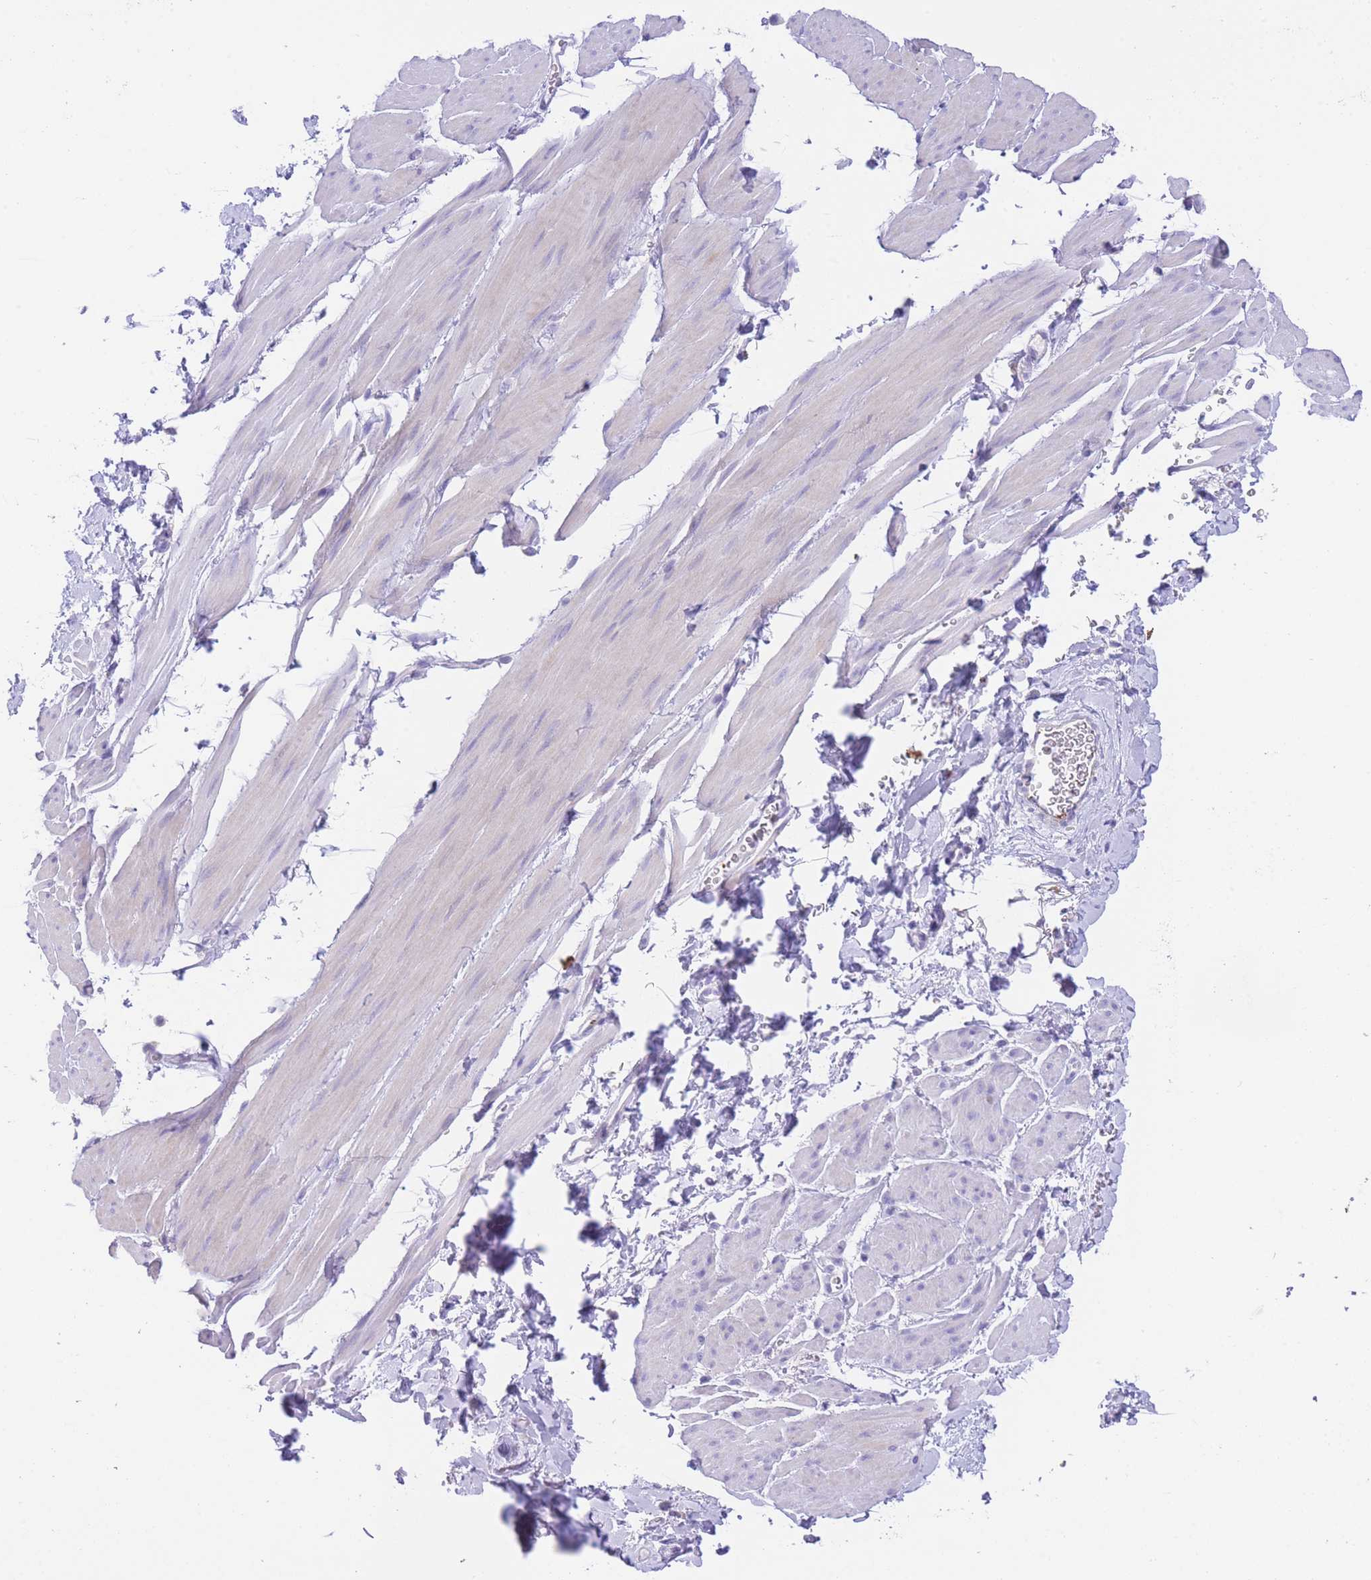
{"staining": {"intensity": "weak", "quantity": "<25%", "location": "cytoplasmic/membranous"}, "tissue": "smooth muscle", "cell_type": "Smooth muscle cells", "image_type": "normal", "snomed": [{"axis": "morphology", "description": "Normal tissue, NOS"}, {"axis": "topography", "description": "Smooth muscle"}, {"axis": "topography", "description": "Peripheral nerve tissue"}], "caption": "Smooth muscle stained for a protein using immunohistochemistry reveals no positivity smooth muscle cells.", "gene": "ENSG00000289258", "patient": {"sex": "male", "age": 69}}